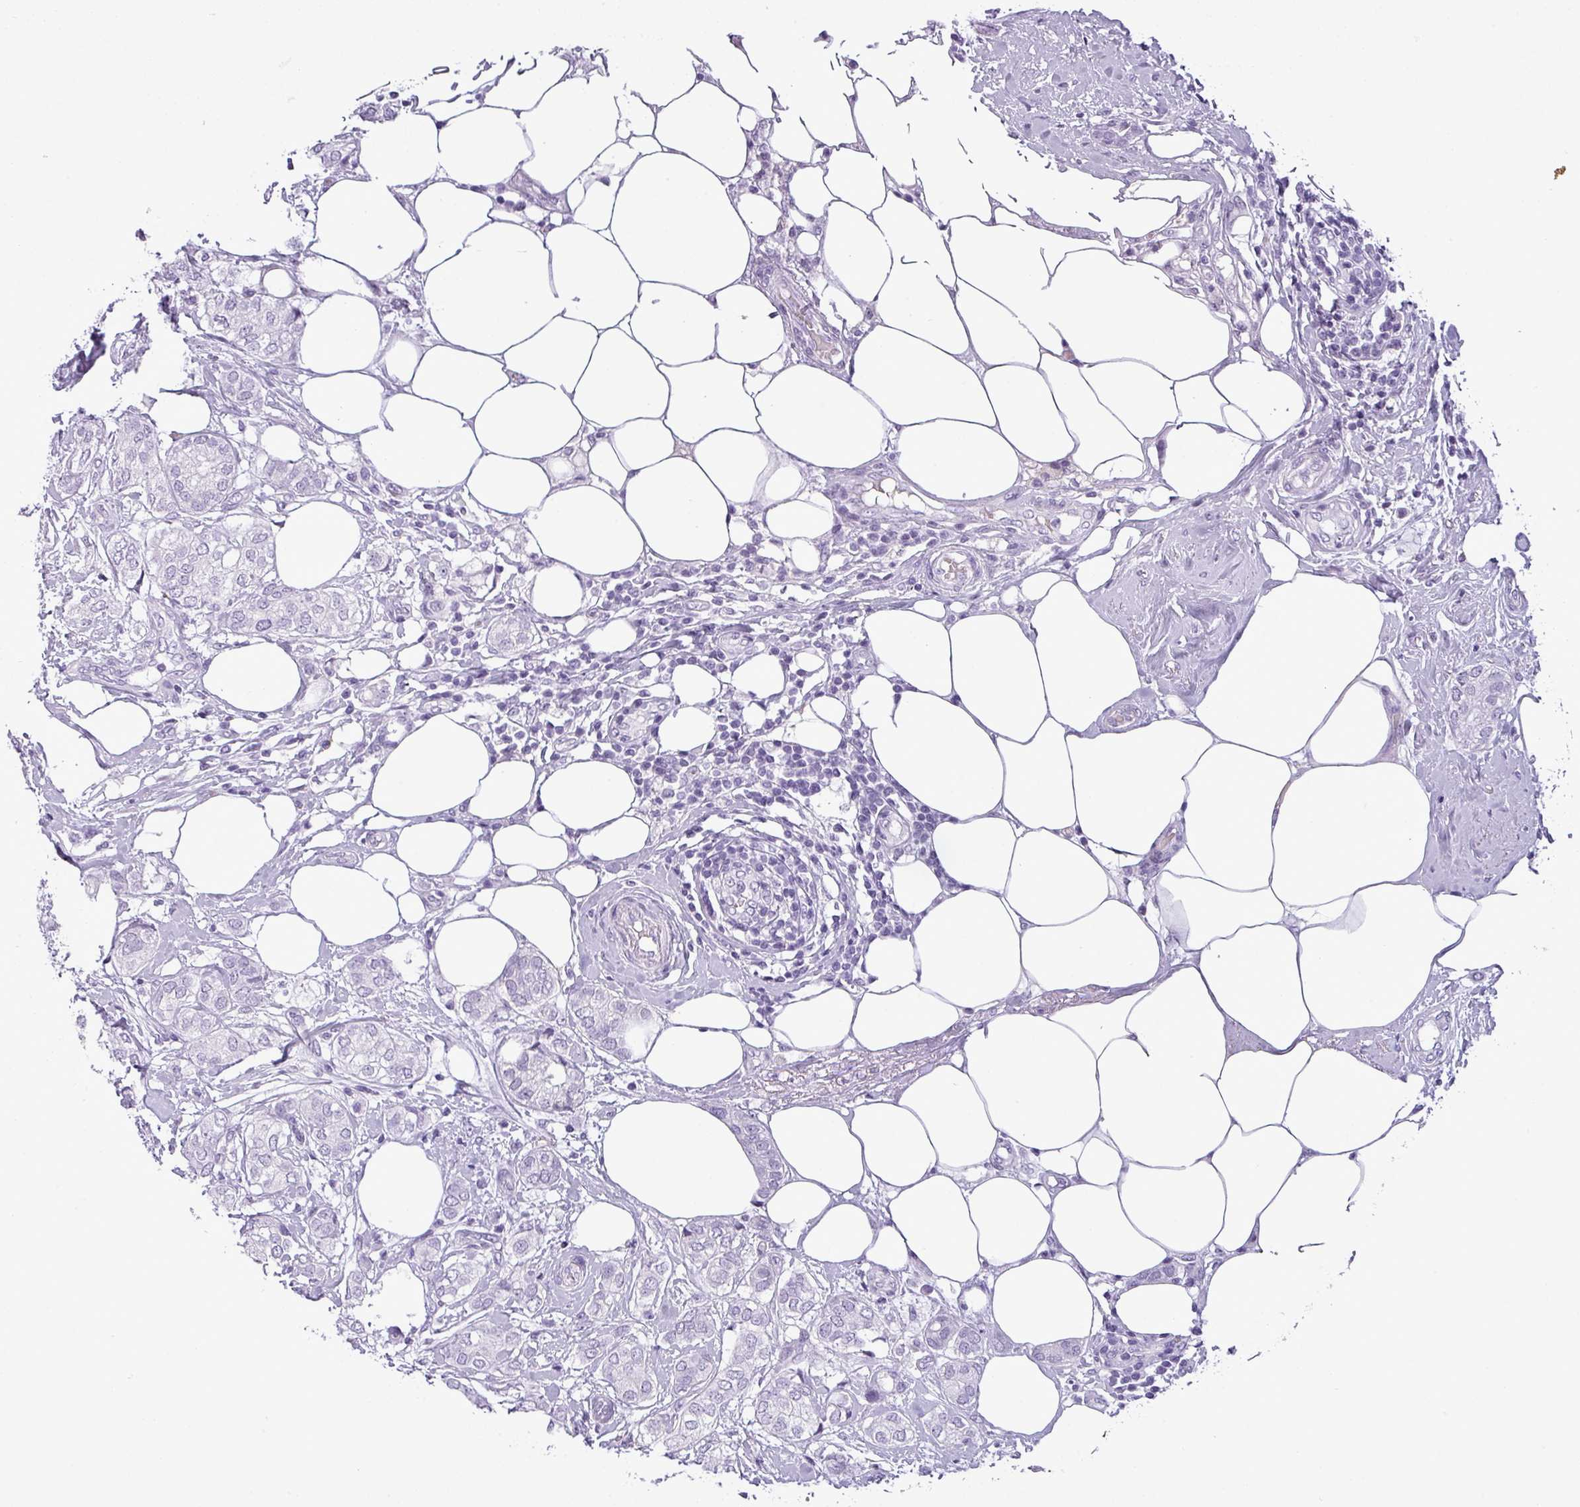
{"staining": {"intensity": "negative", "quantity": "none", "location": "none"}, "tissue": "breast cancer", "cell_type": "Tumor cells", "image_type": "cancer", "snomed": [{"axis": "morphology", "description": "Duct carcinoma"}, {"axis": "topography", "description": "Breast"}], "caption": "The immunohistochemistry (IHC) image has no significant staining in tumor cells of breast cancer (invasive ductal carcinoma) tissue.", "gene": "CDH16", "patient": {"sex": "female", "age": 73}}